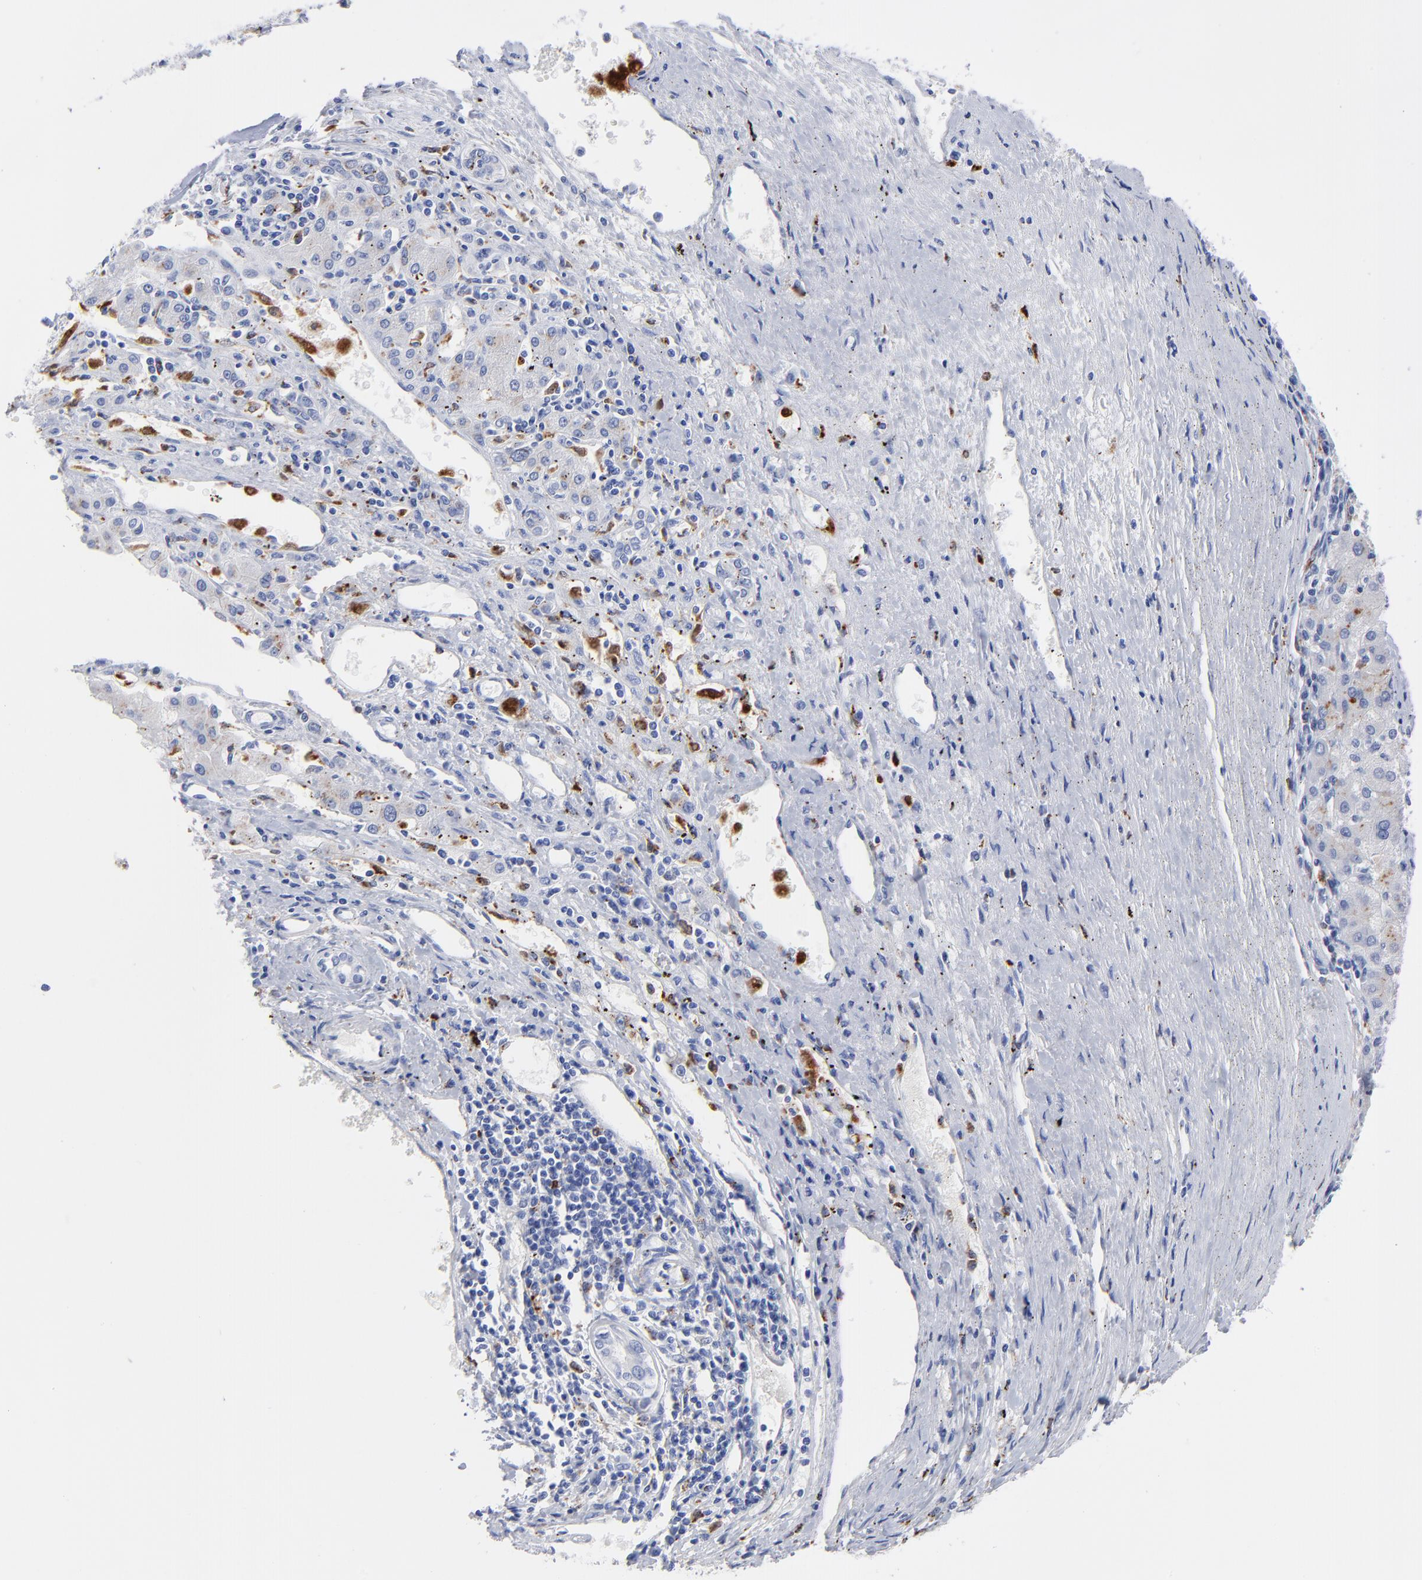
{"staining": {"intensity": "moderate", "quantity": "<25%", "location": "cytoplasmic/membranous"}, "tissue": "liver cancer", "cell_type": "Tumor cells", "image_type": "cancer", "snomed": [{"axis": "morphology", "description": "Carcinoma, Hepatocellular, NOS"}, {"axis": "topography", "description": "Liver"}], "caption": "An IHC image of tumor tissue is shown. Protein staining in brown labels moderate cytoplasmic/membranous positivity in liver cancer within tumor cells.", "gene": "CPVL", "patient": {"sex": "male", "age": 72}}